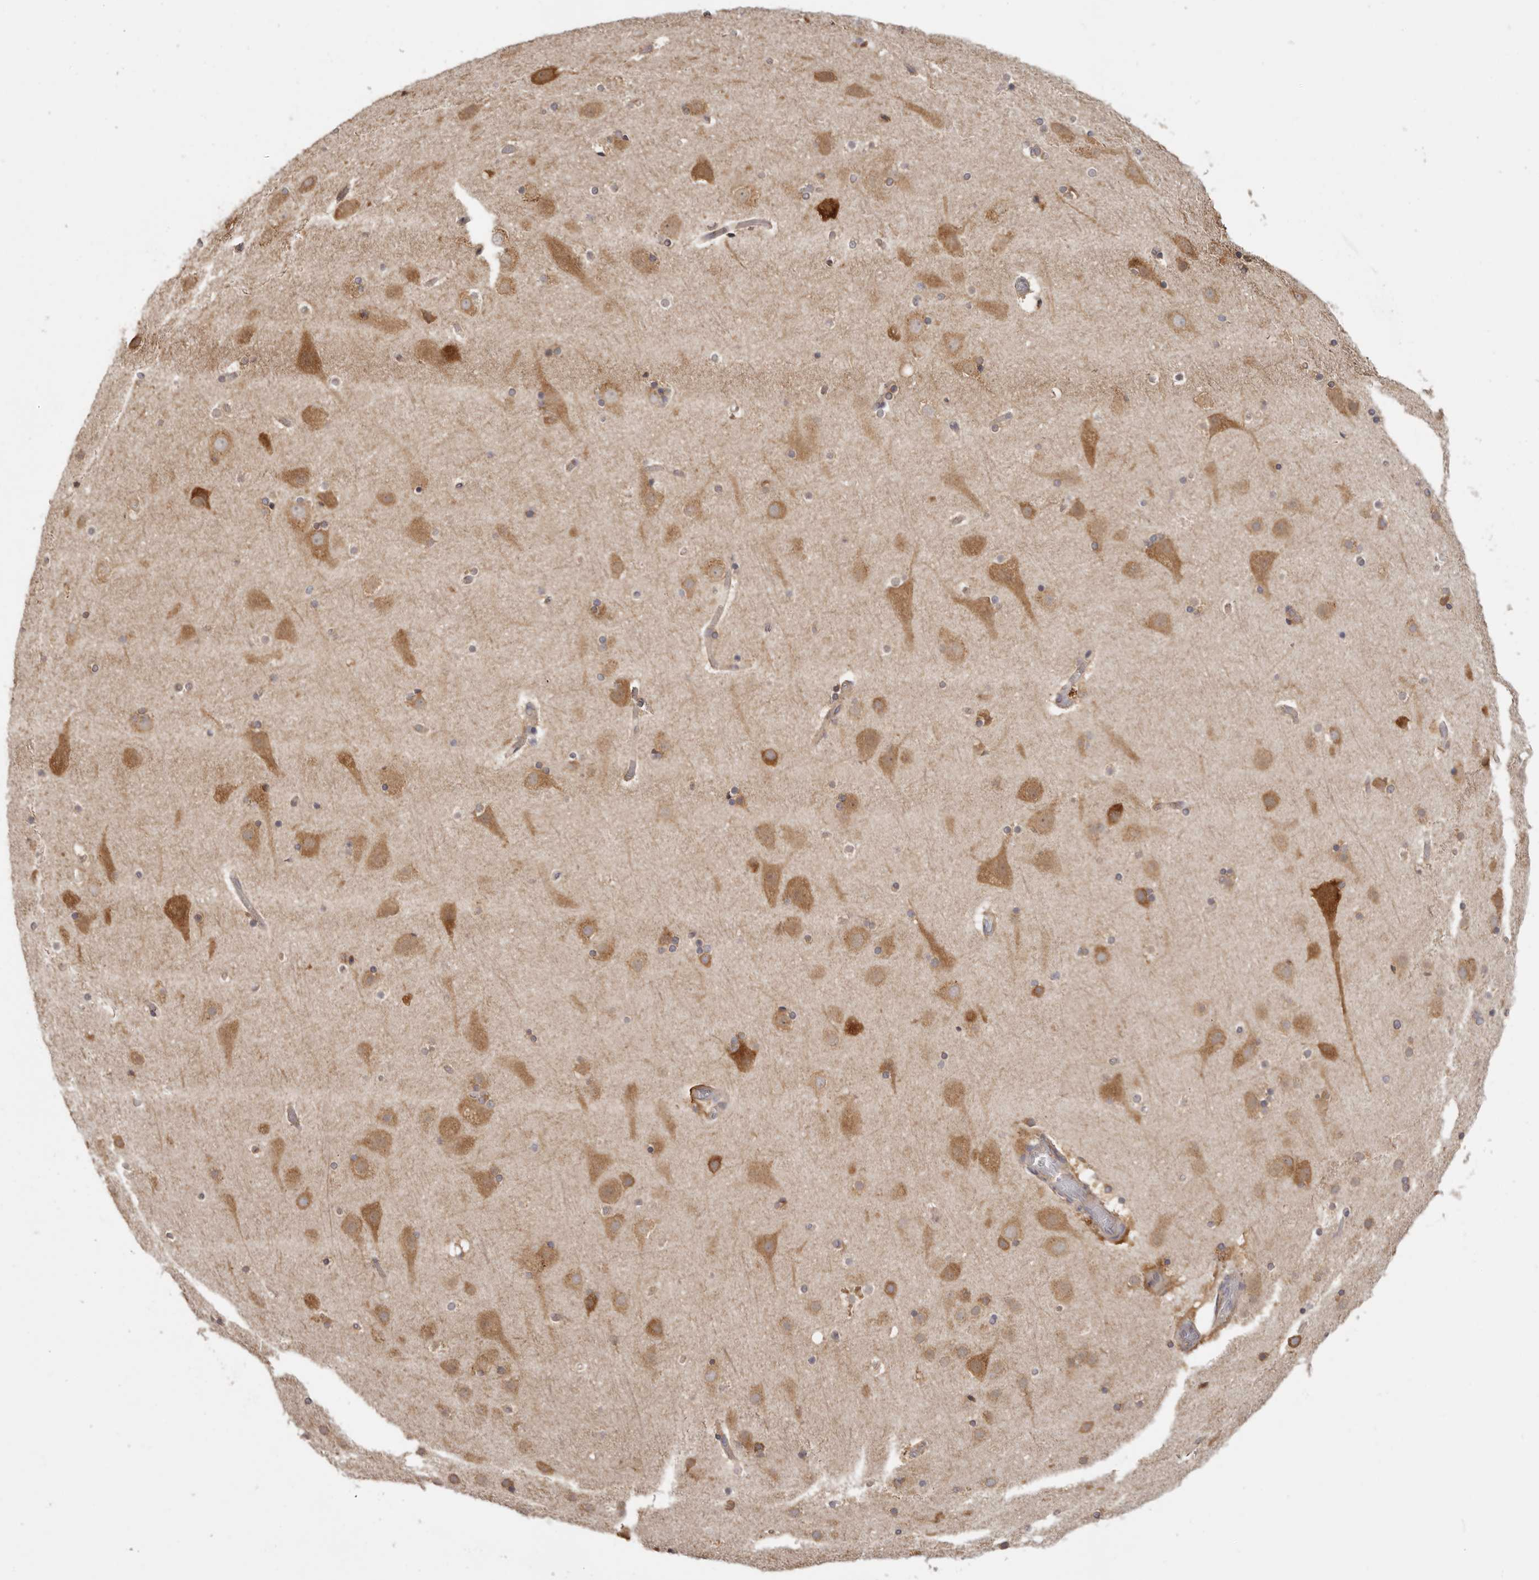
{"staining": {"intensity": "weak", "quantity": ">75%", "location": "cytoplasmic/membranous"}, "tissue": "cerebral cortex", "cell_type": "Endothelial cells", "image_type": "normal", "snomed": [{"axis": "morphology", "description": "Normal tissue, NOS"}, {"axis": "topography", "description": "Cerebral cortex"}], "caption": "Protein analysis of benign cerebral cortex shows weak cytoplasmic/membranous positivity in about >75% of endothelial cells. The staining was performed using DAB (3,3'-diaminobenzidine) to visualize the protein expression in brown, while the nuclei were stained in blue with hematoxylin (Magnification: 20x).", "gene": "EEF1E1", "patient": {"sex": "male", "age": 57}}